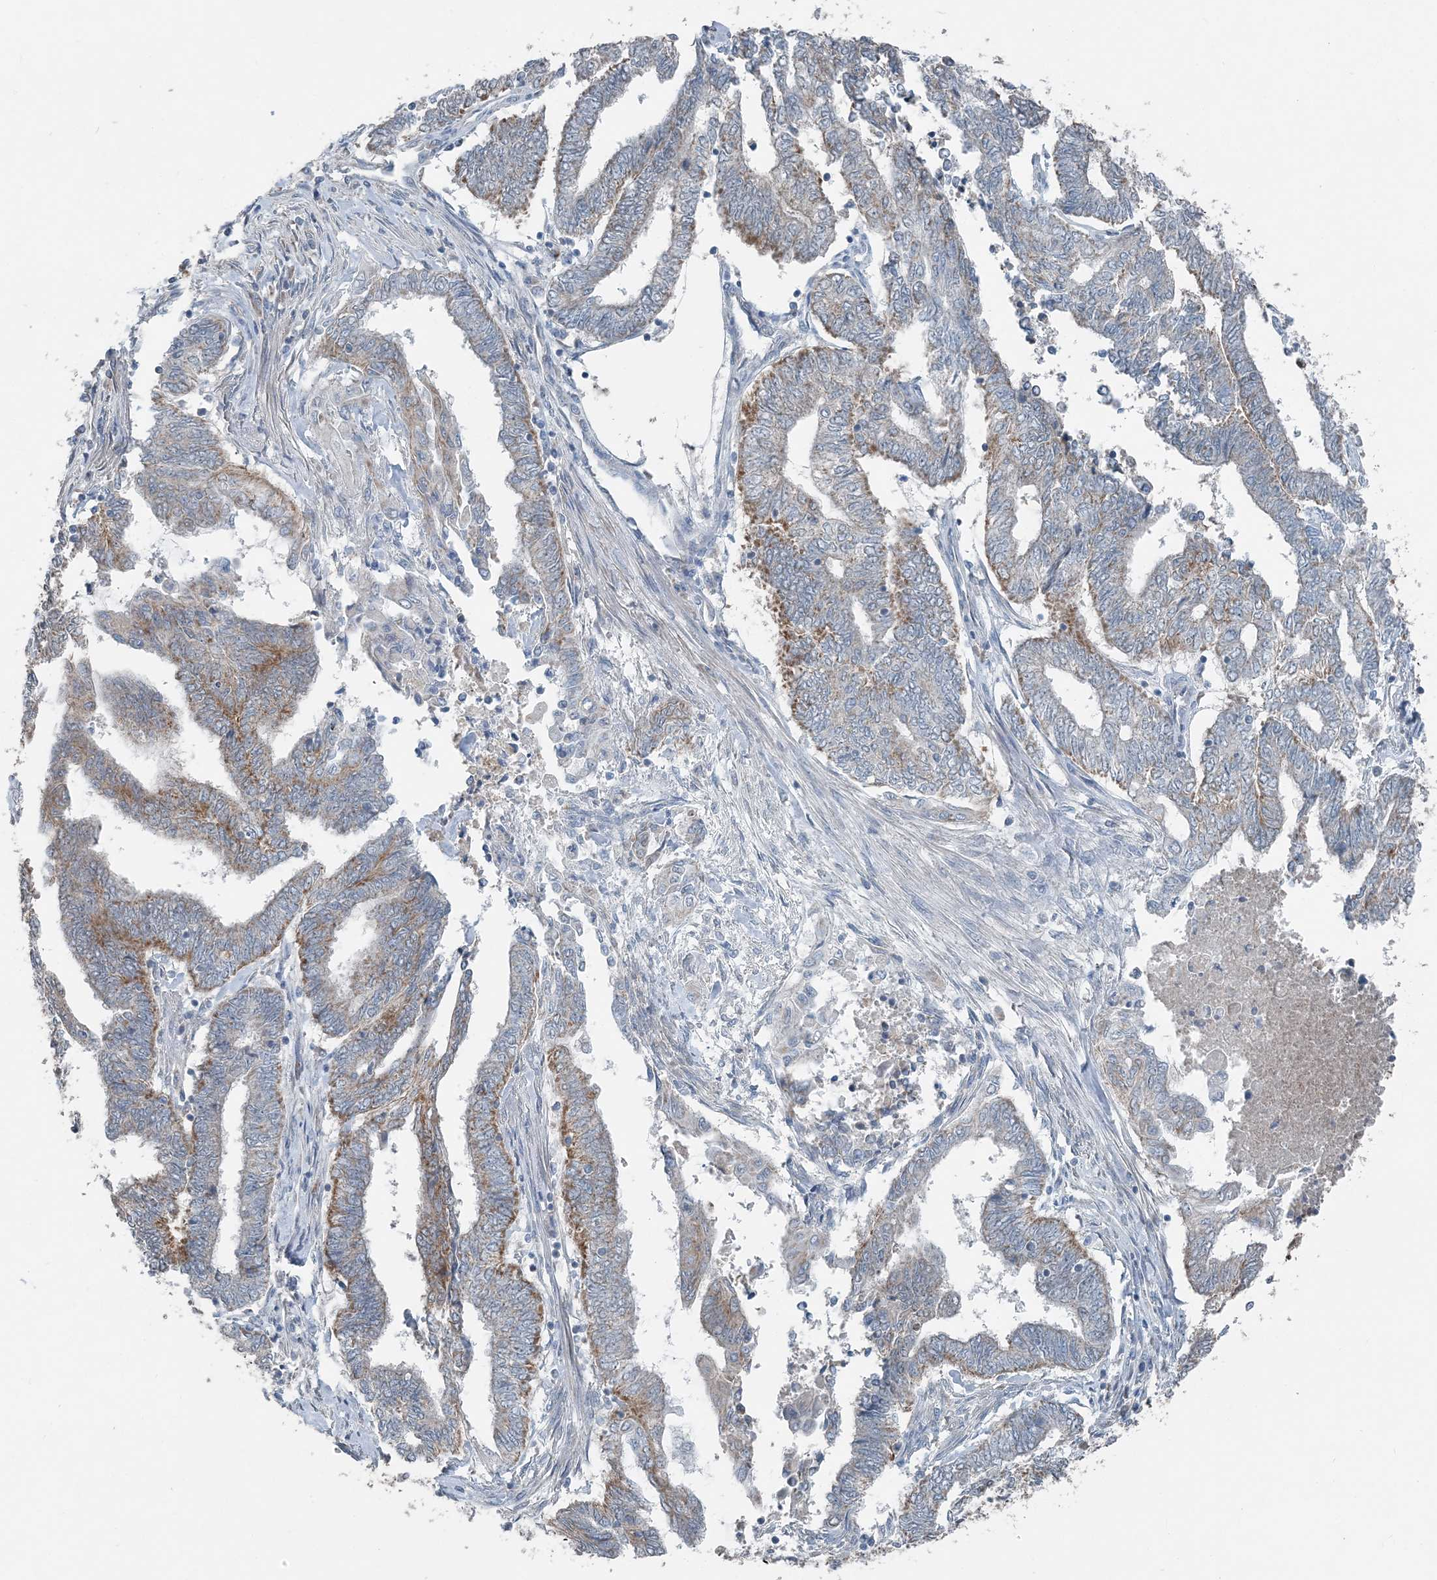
{"staining": {"intensity": "moderate", "quantity": "25%-75%", "location": "cytoplasmic/membranous"}, "tissue": "endometrial cancer", "cell_type": "Tumor cells", "image_type": "cancer", "snomed": [{"axis": "morphology", "description": "Adenocarcinoma, NOS"}, {"axis": "topography", "description": "Uterus"}, {"axis": "topography", "description": "Endometrium"}], "caption": "Immunohistochemistry (IHC) of endometrial cancer (adenocarcinoma) displays medium levels of moderate cytoplasmic/membranous positivity in approximately 25%-75% of tumor cells.", "gene": "SUCLG1", "patient": {"sex": "female", "age": 70}}